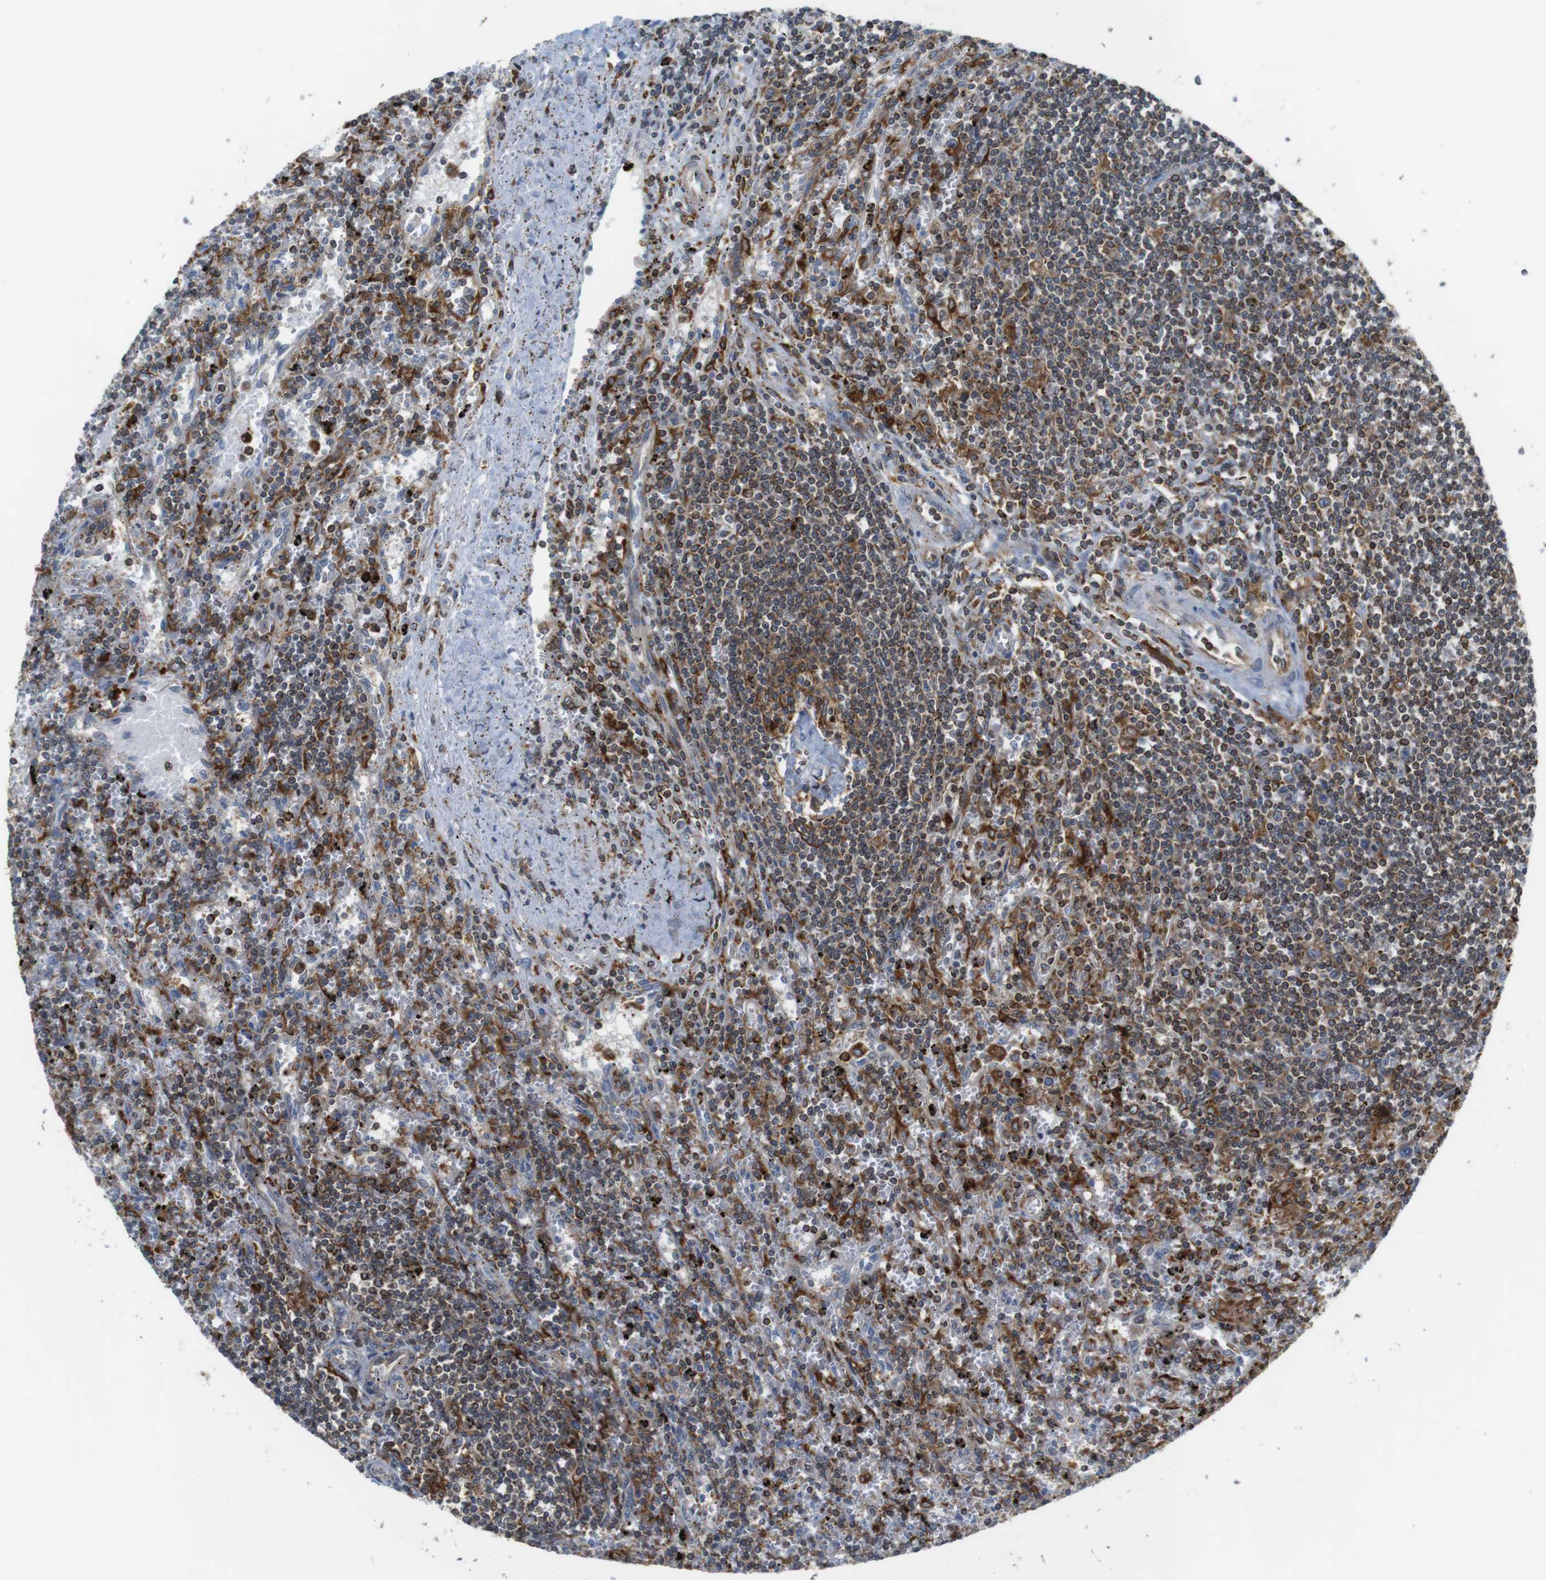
{"staining": {"intensity": "moderate", "quantity": "25%-75%", "location": "cytoplasmic/membranous"}, "tissue": "lymphoma", "cell_type": "Tumor cells", "image_type": "cancer", "snomed": [{"axis": "morphology", "description": "Malignant lymphoma, non-Hodgkin's type, Low grade"}, {"axis": "topography", "description": "Spleen"}], "caption": "DAB immunohistochemical staining of human malignant lymphoma, non-Hodgkin's type (low-grade) displays moderate cytoplasmic/membranous protein expression in approximately 25%-75% of tumor cells.", "gene": "ARL6IP5", "patient": {"sex": "male", "age": 76}}